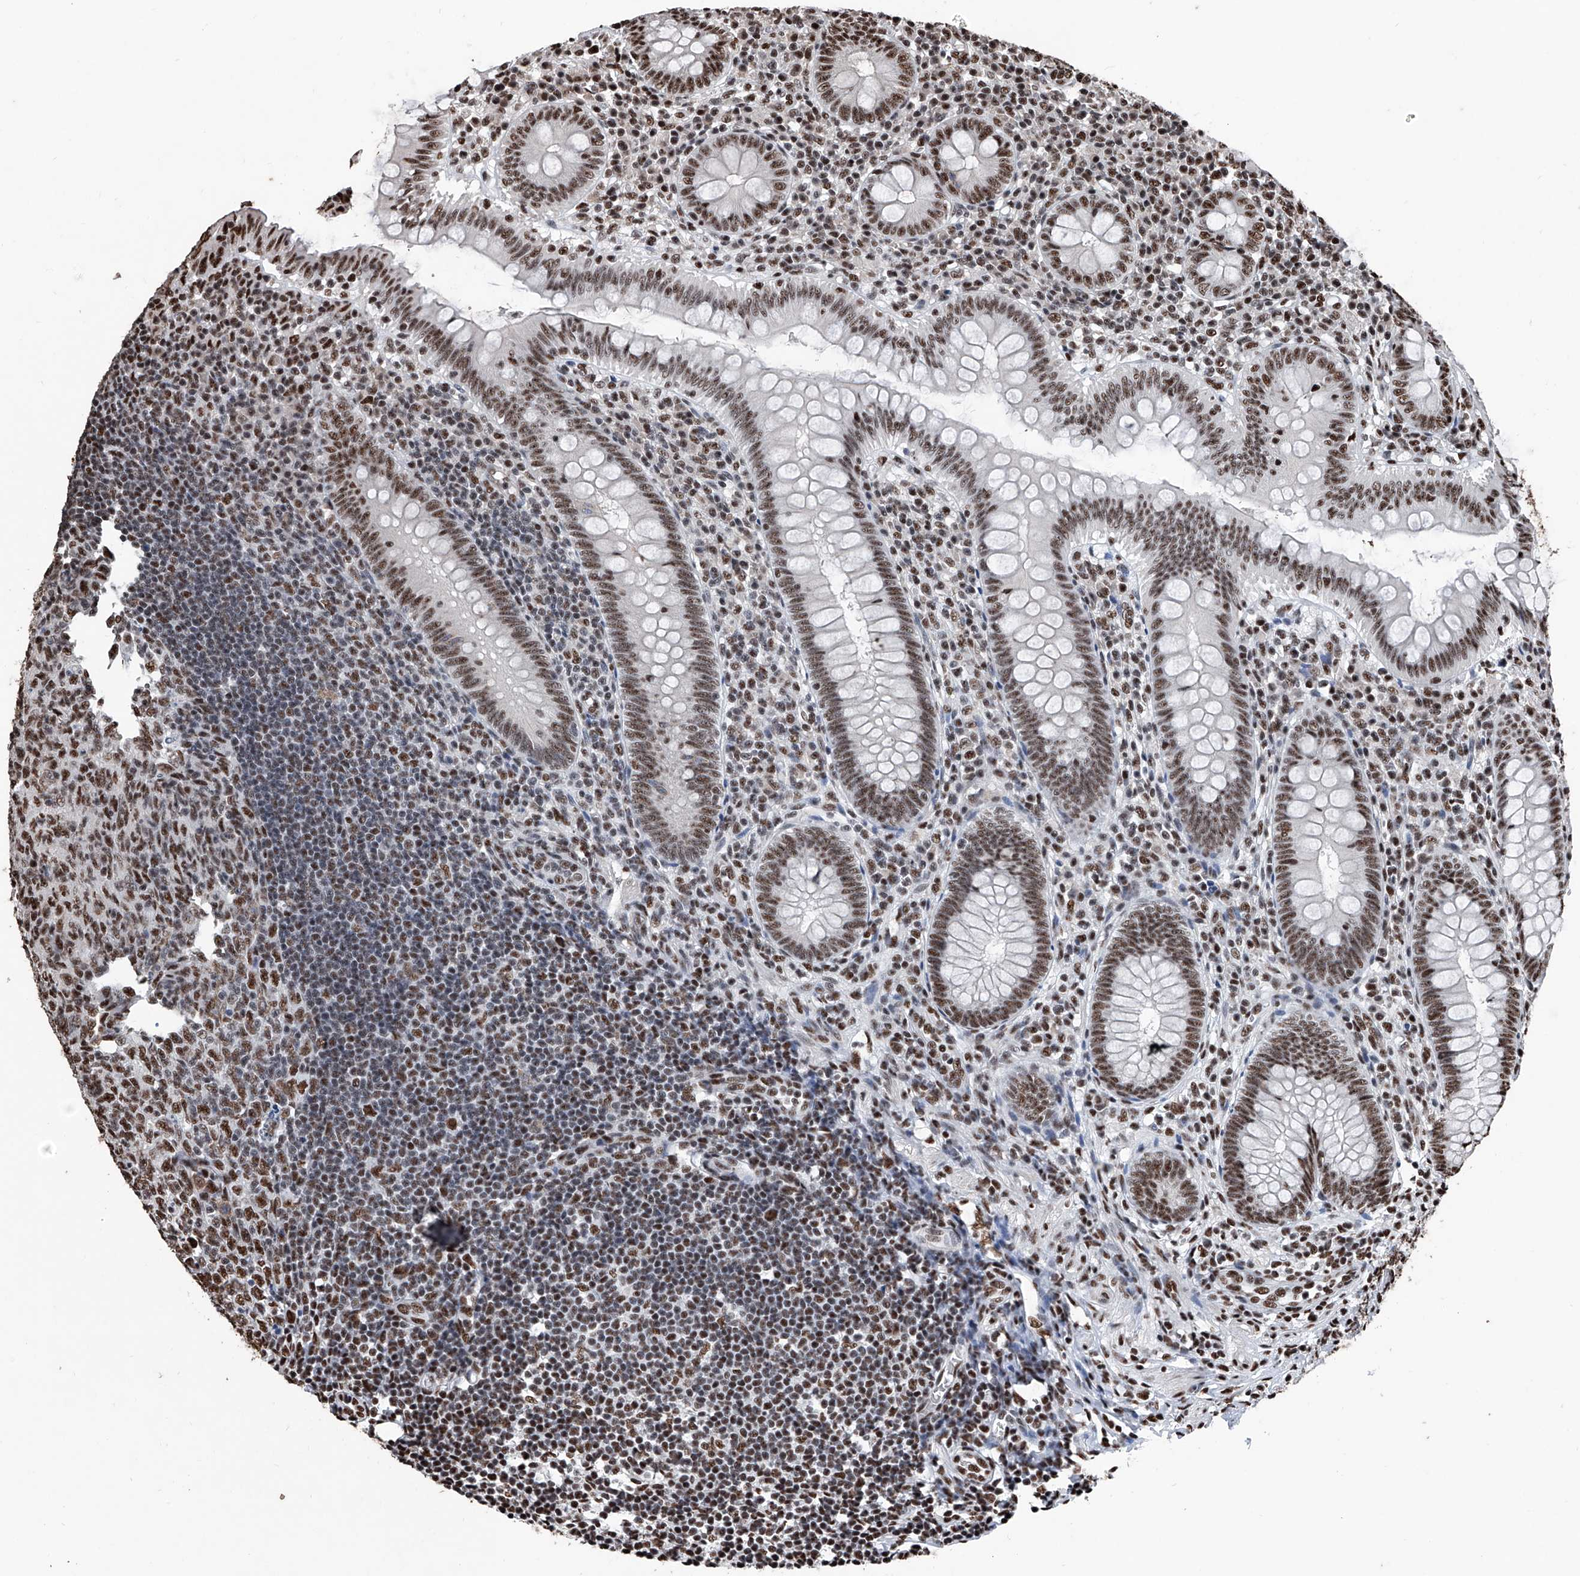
{"staining": {"intensity": "strong", "quantity": ">75%", "location": "nuclear"}, "tissue": "appendix", "cell_type": "Glandular cells", "image_type": "normal", "snomed": [{"axis": "morphology", "description": "Normal tissue, NOS"}, {"axis": "topography", "description": "Appendix"}], "caption": "Appendix stained with IHC displays strong nuclear expression in approximately >75% of glandular cells. (DAB (3,3'-diaminobenzidine) IHC with brightfield microscopy, high magnification).", "gene": "DDX39B", "patient": {"sex": "male", "age": 14}}